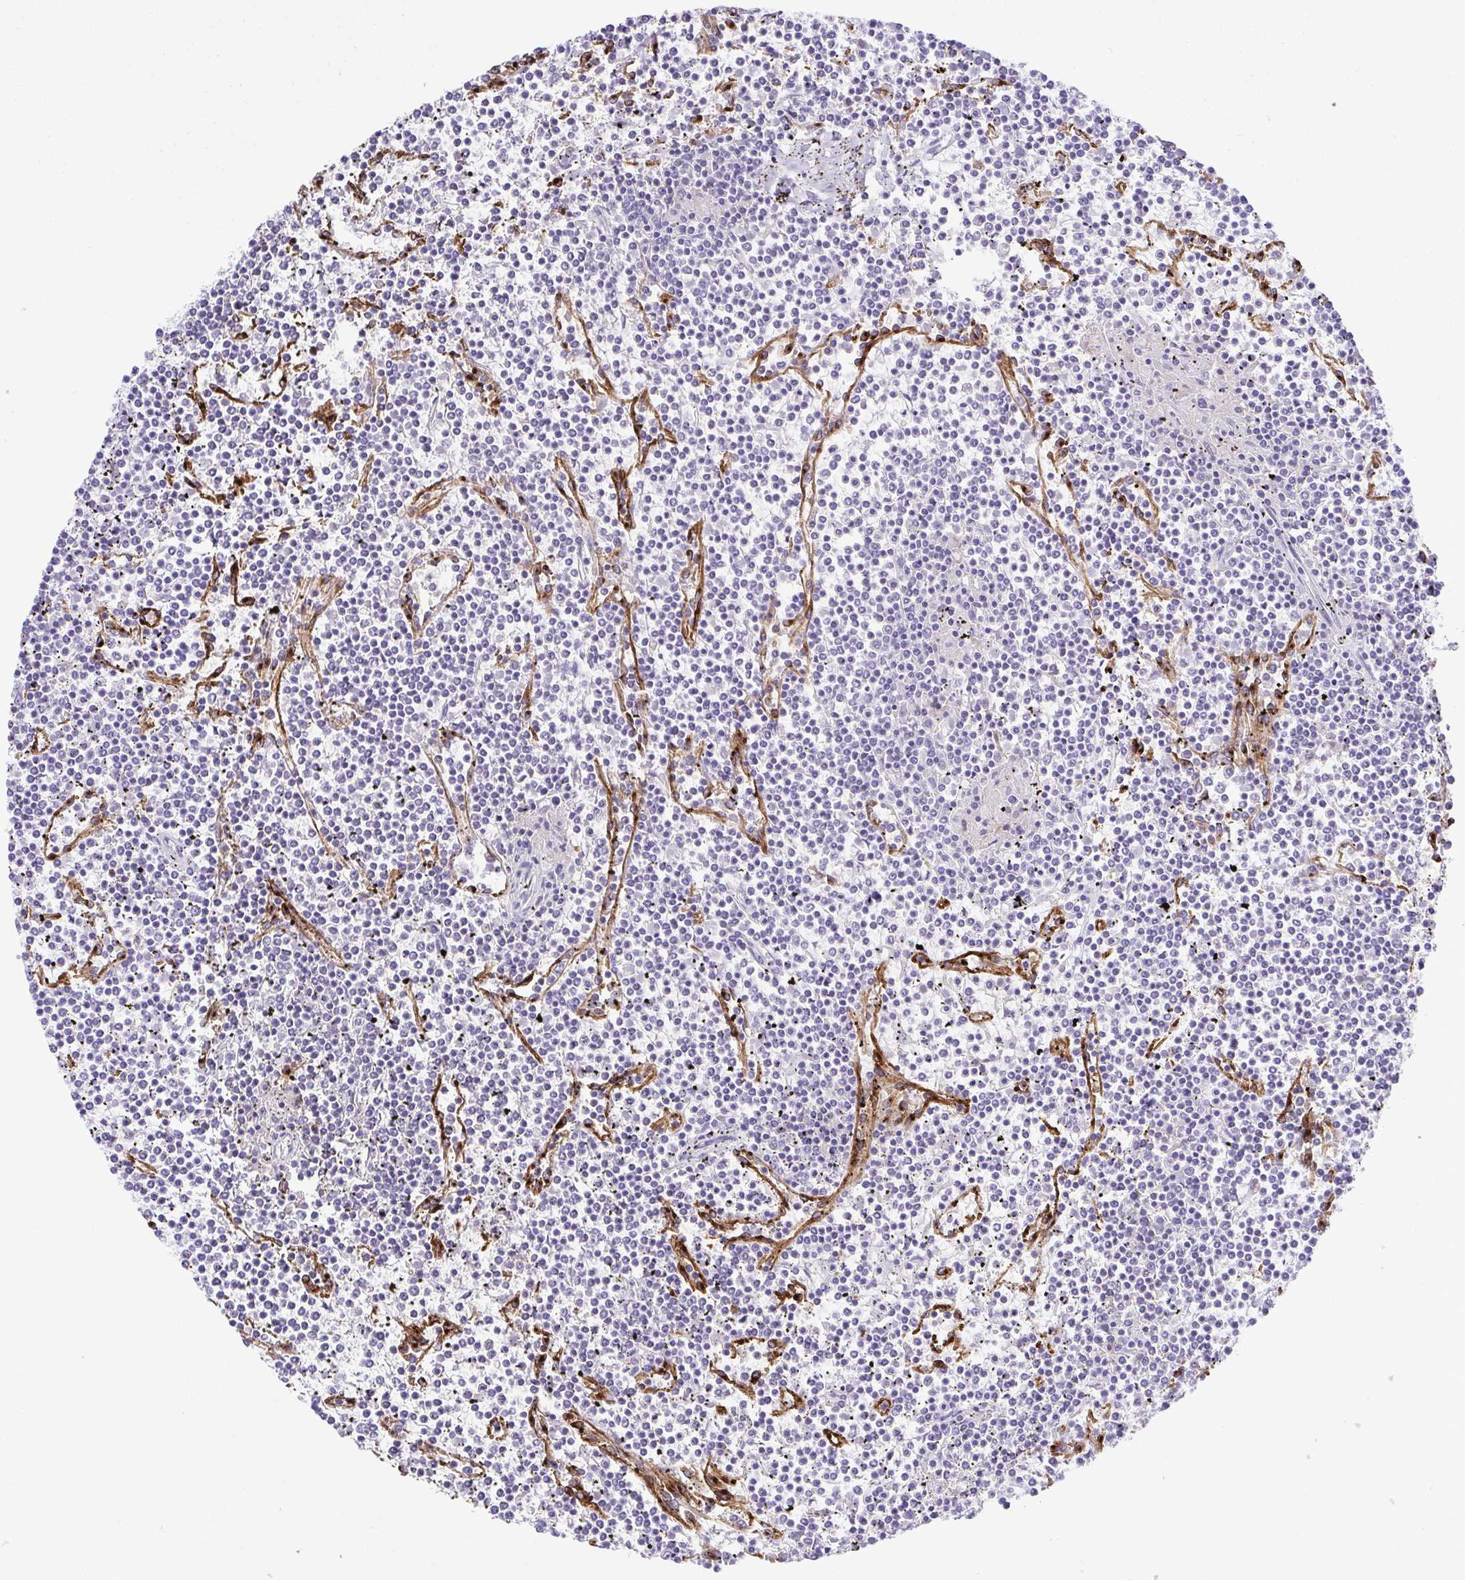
{"staining": {"intensity": "negative", "quantity": "none", "location": "none"}, "tissue": "lymphoma", "cell_type": "Tumor cells", "image_type": "cancer", "snomed": [{"axis": "morphology", "description": "Malignant lymphoma, non-Hodgkin's type, Low grade"}, {"axis": "topography", "description": "Spleen"}], "caption": "Image shows no significant protein positivity in tumor cells of low-grade malignant lymphoma, non-Hodgkin's type.", "gene": "GPR182", "patient": {"sex": "female", "age": 19}}